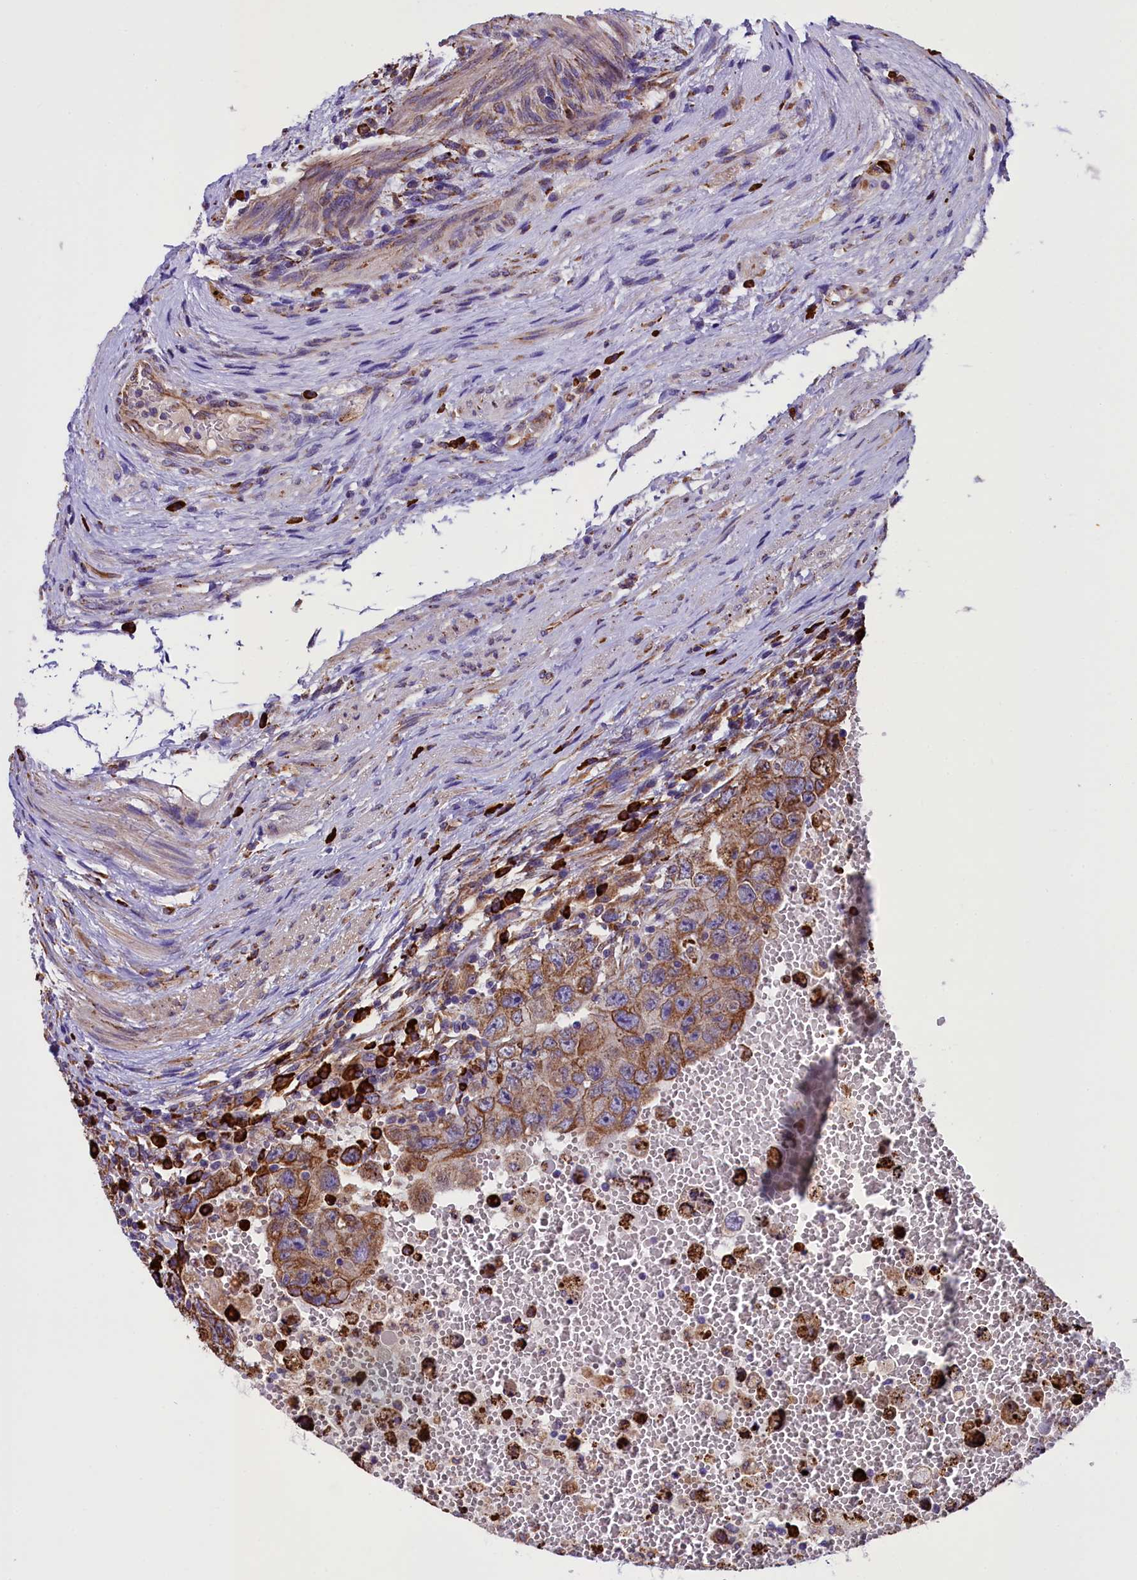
{"staining": {"intensity": "moderate", "quantity": ">75%", "location": "cytoplasmic/membranous"}, "tissue": "testis cancer", "cell_type": "Tumor cells", "image_type": "cancer", "snomed": [{"axis": "morphology", "description": "Carcinoma, Embryonal, NOS"}, {"axis": "topography", "description": "Testis"}], "caption": "Human testis embryonal carcinoma stained with a protein marker displays moderate staining in tumor cells.", "gene": "CAPS2", "patient": {"sex": "male", "age": 26}}